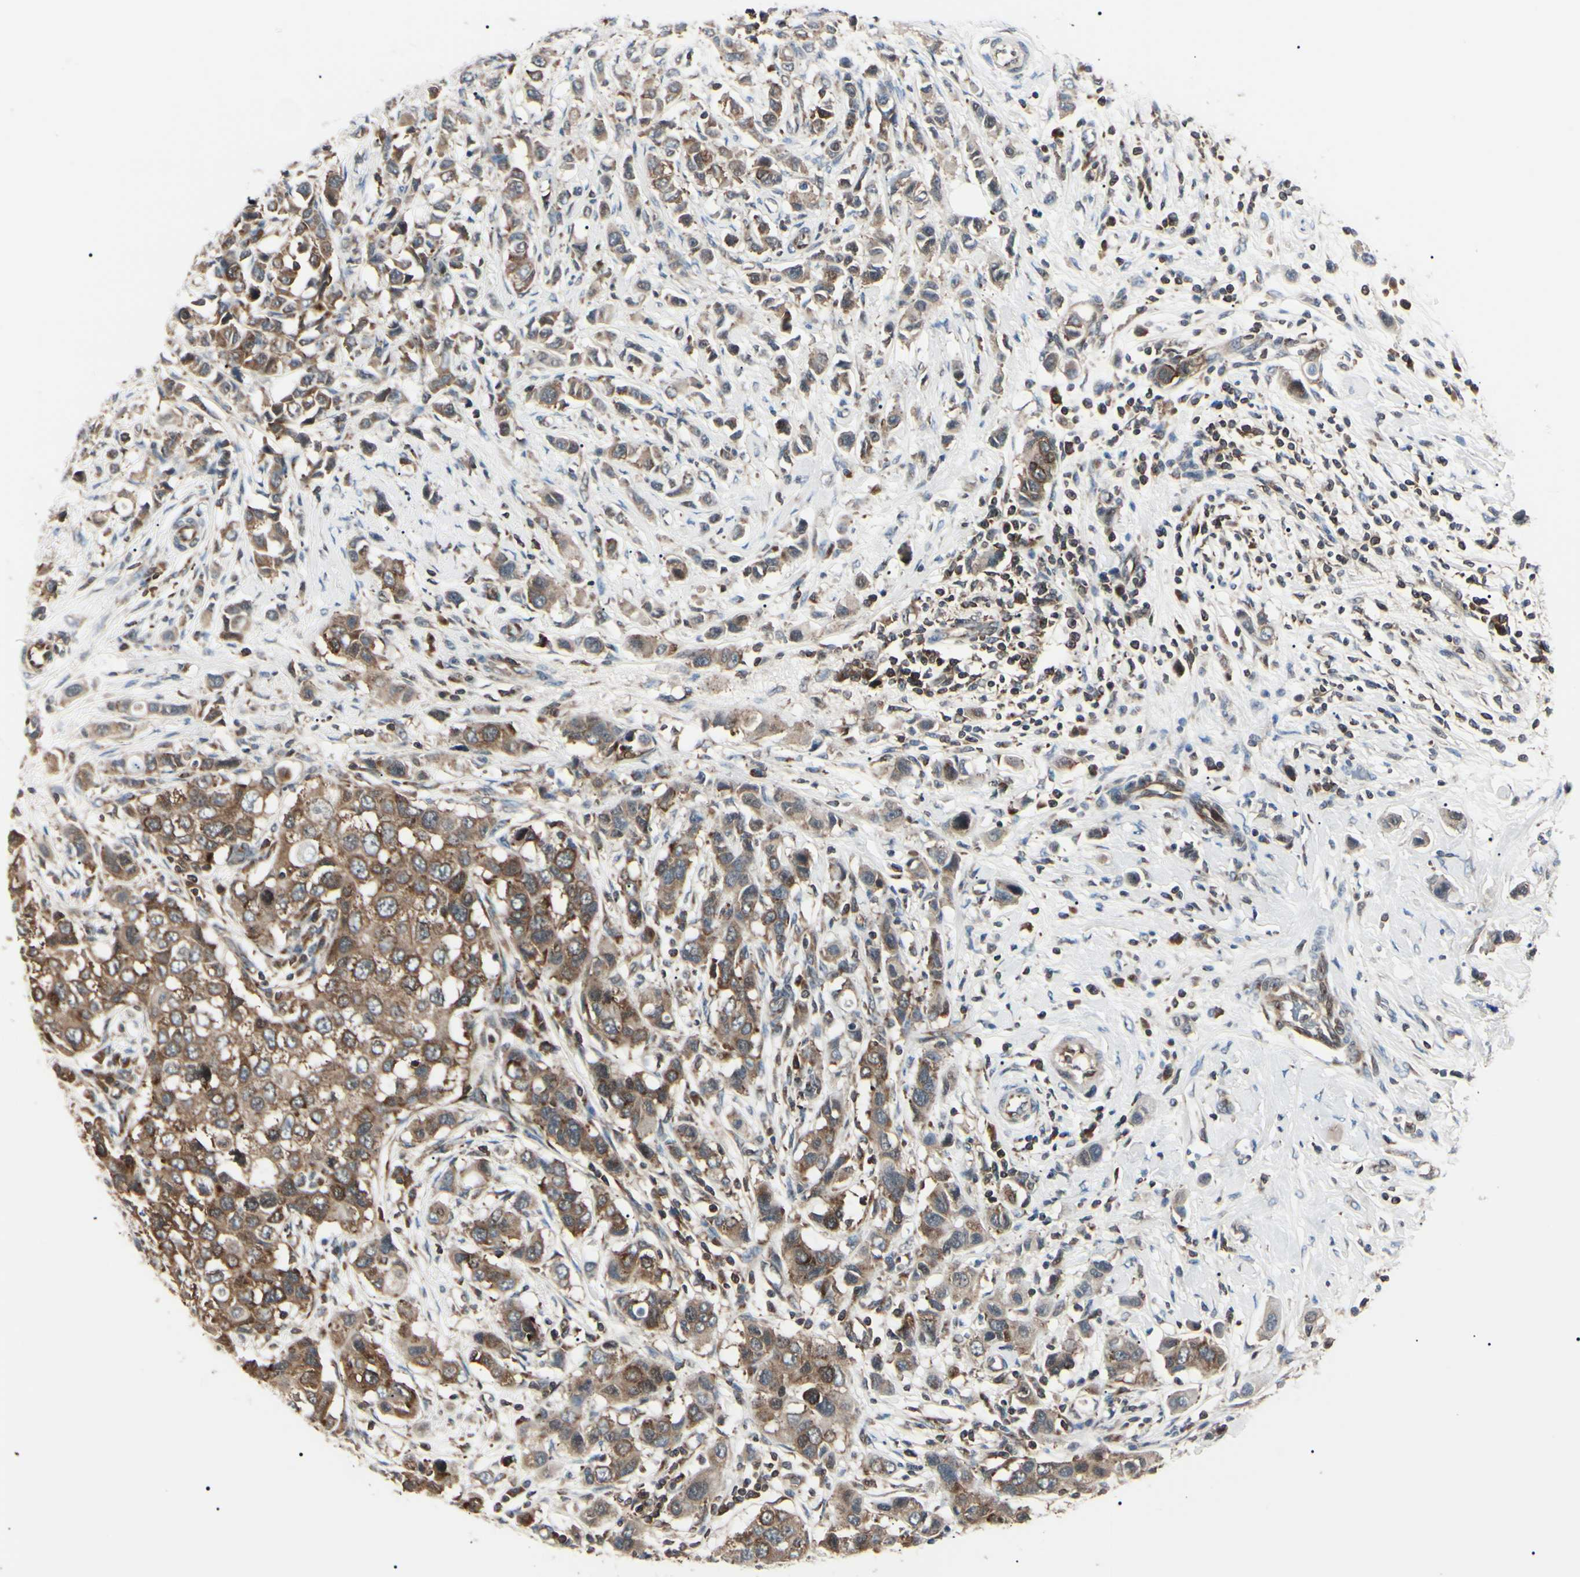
{"staining": {"intensity": "moderate", "quantity": ">75%", "location": "cytoplasmic/membranous"}, "tissue": "breast cancer", "cell_type": "Tumor cells", "image_type": "cancer", "snomed": [{"axis": "morphology", "description": "Normal tissue, NOS"}, {"axis": "morphology", "description": "Duct carcinoma"}, {"axis": "topography", "description": "Breast"}], "caption": "Intraductal carcinoma (breast) stained for a protein (brown) shows moderate cytoplasmic/membranous positive staining in approximately >75% of tumor cells.", "gene": "MAPRE1", "patient": {"sex": "female", "age": 50}}